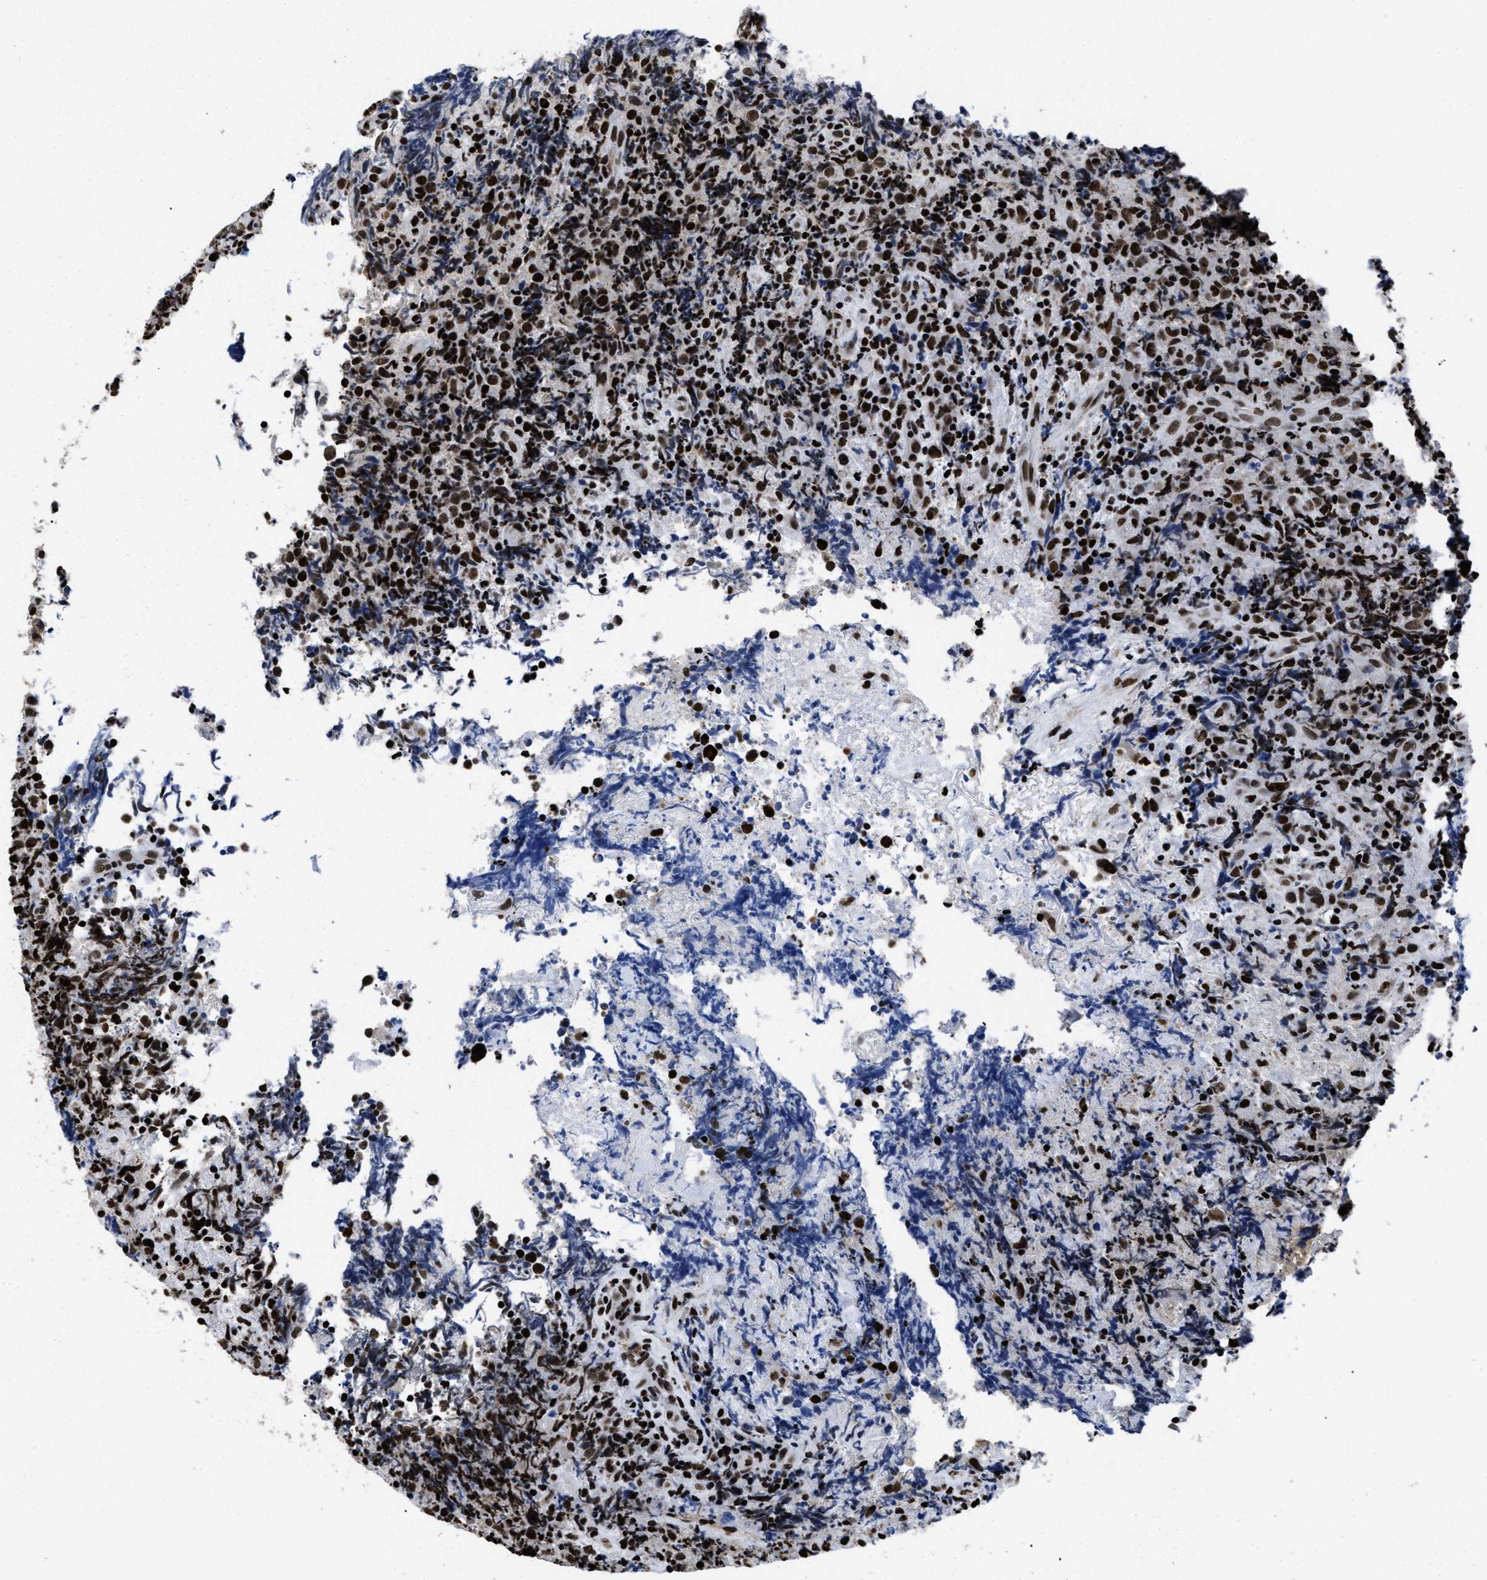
{"staining": {"intensity": "strong", "quantity": "25%-75%", "location": "nuclear"}, "tissue": "lymphoma", "cell_type": "Tumor cells", "image_type": "cancer", "snomed": [{"axis": "morphology", "description": "Malignant lymphoma, non-Hodgkin's type, High grade"}, {"axis": "topography", "description": "Tonsil"}], "caption": "The micrograph displays immunohistochemical staining of lymphoma. There is strong nuclear expression is appreciated in approximately 25%-75% of tumor cells.", "gene": "CALHM3", "patient": {"sex": "female", "age": 36}}